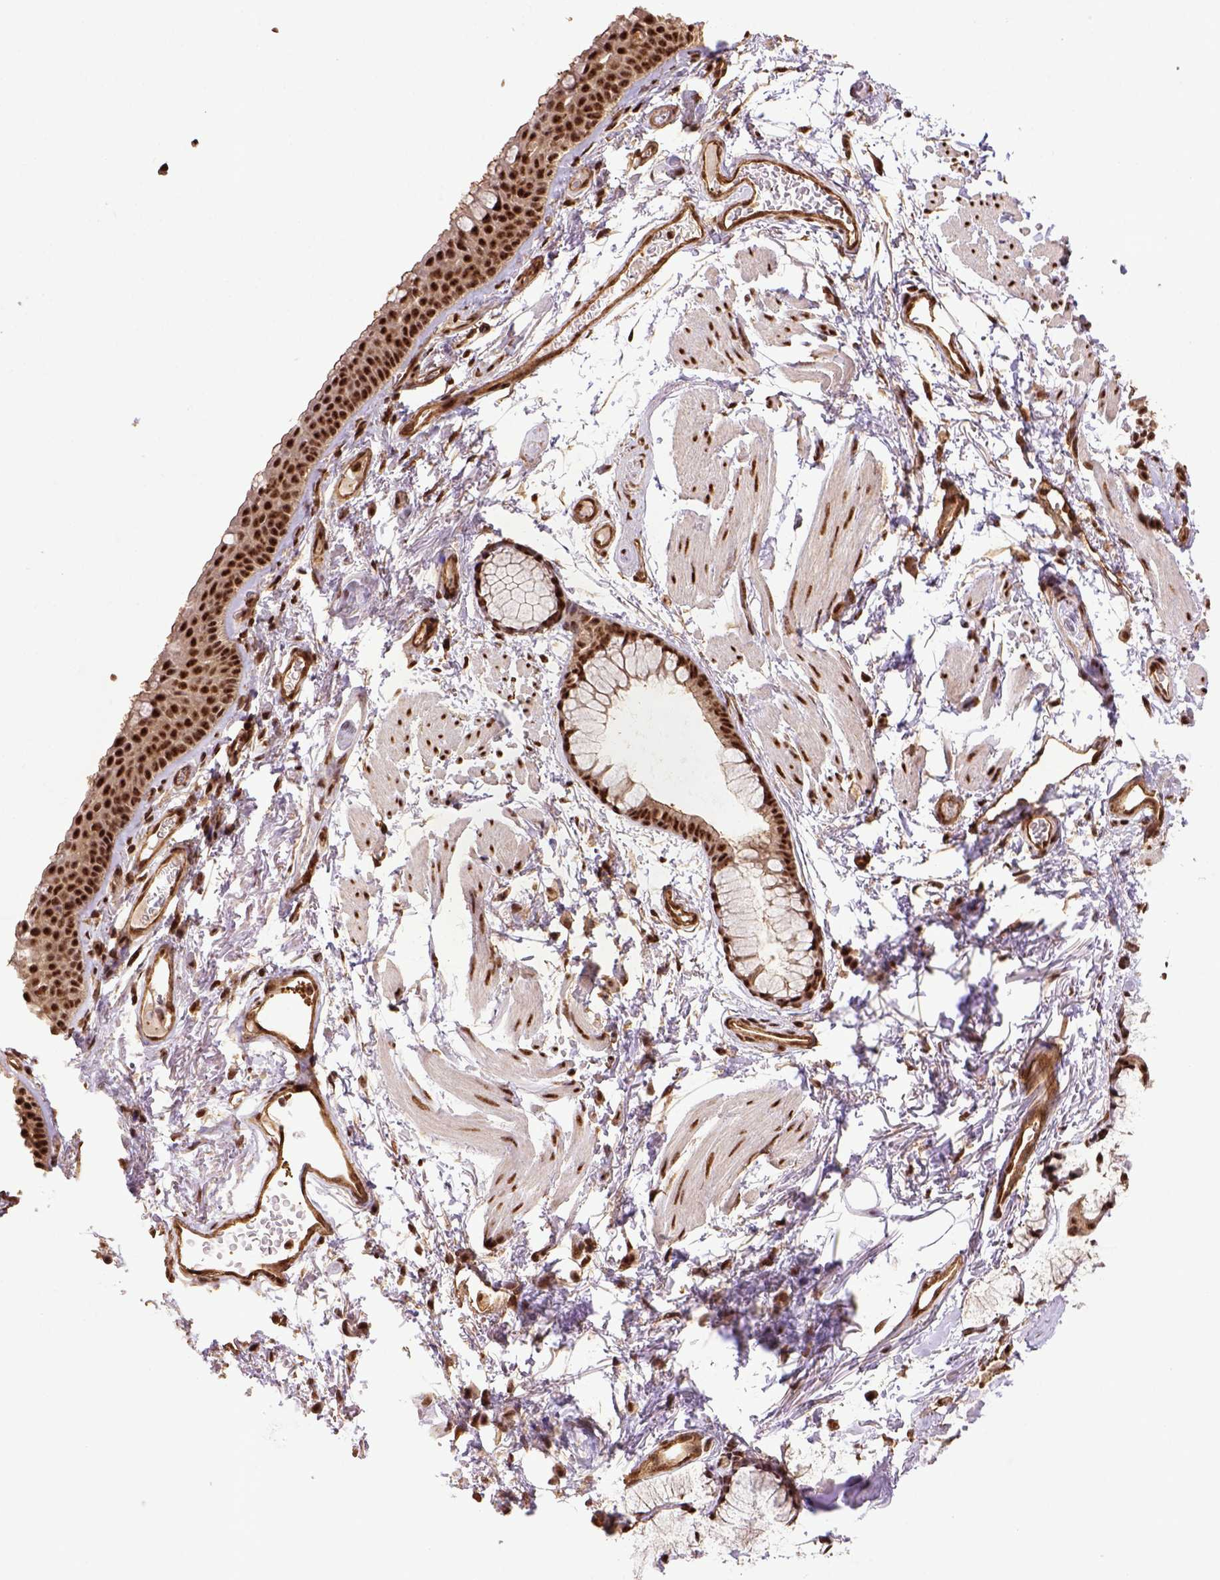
{"staining": {"intensity": "strong", "quantity": ">75%", "location": "nuclear"}, "tissue": "soft tissue", "cell_type": "Fibroblasts", "image_type": "normal", "snomed": [{"axis": "morphology", "description": "Normal tissue, NOS"}, {"axis": "topography", "description": "Cartilage tissue"}, {"axis": "topography", "description": "Bronchus"}], "caption": "Soft tissue stained with DAB immunohistochemistry (IHC) reveals high levels of strong nuclear expression in about >75% of fibroblasts. The staining was performed using DAB (3,3'-diaminobenzidine) to visualize the protein expression in brown, while the nuclei were stained in blue with hematoxylin (Magnification: 20x).", "gene": "PPIG", "patient": {"sex": "female", "age": 79}}